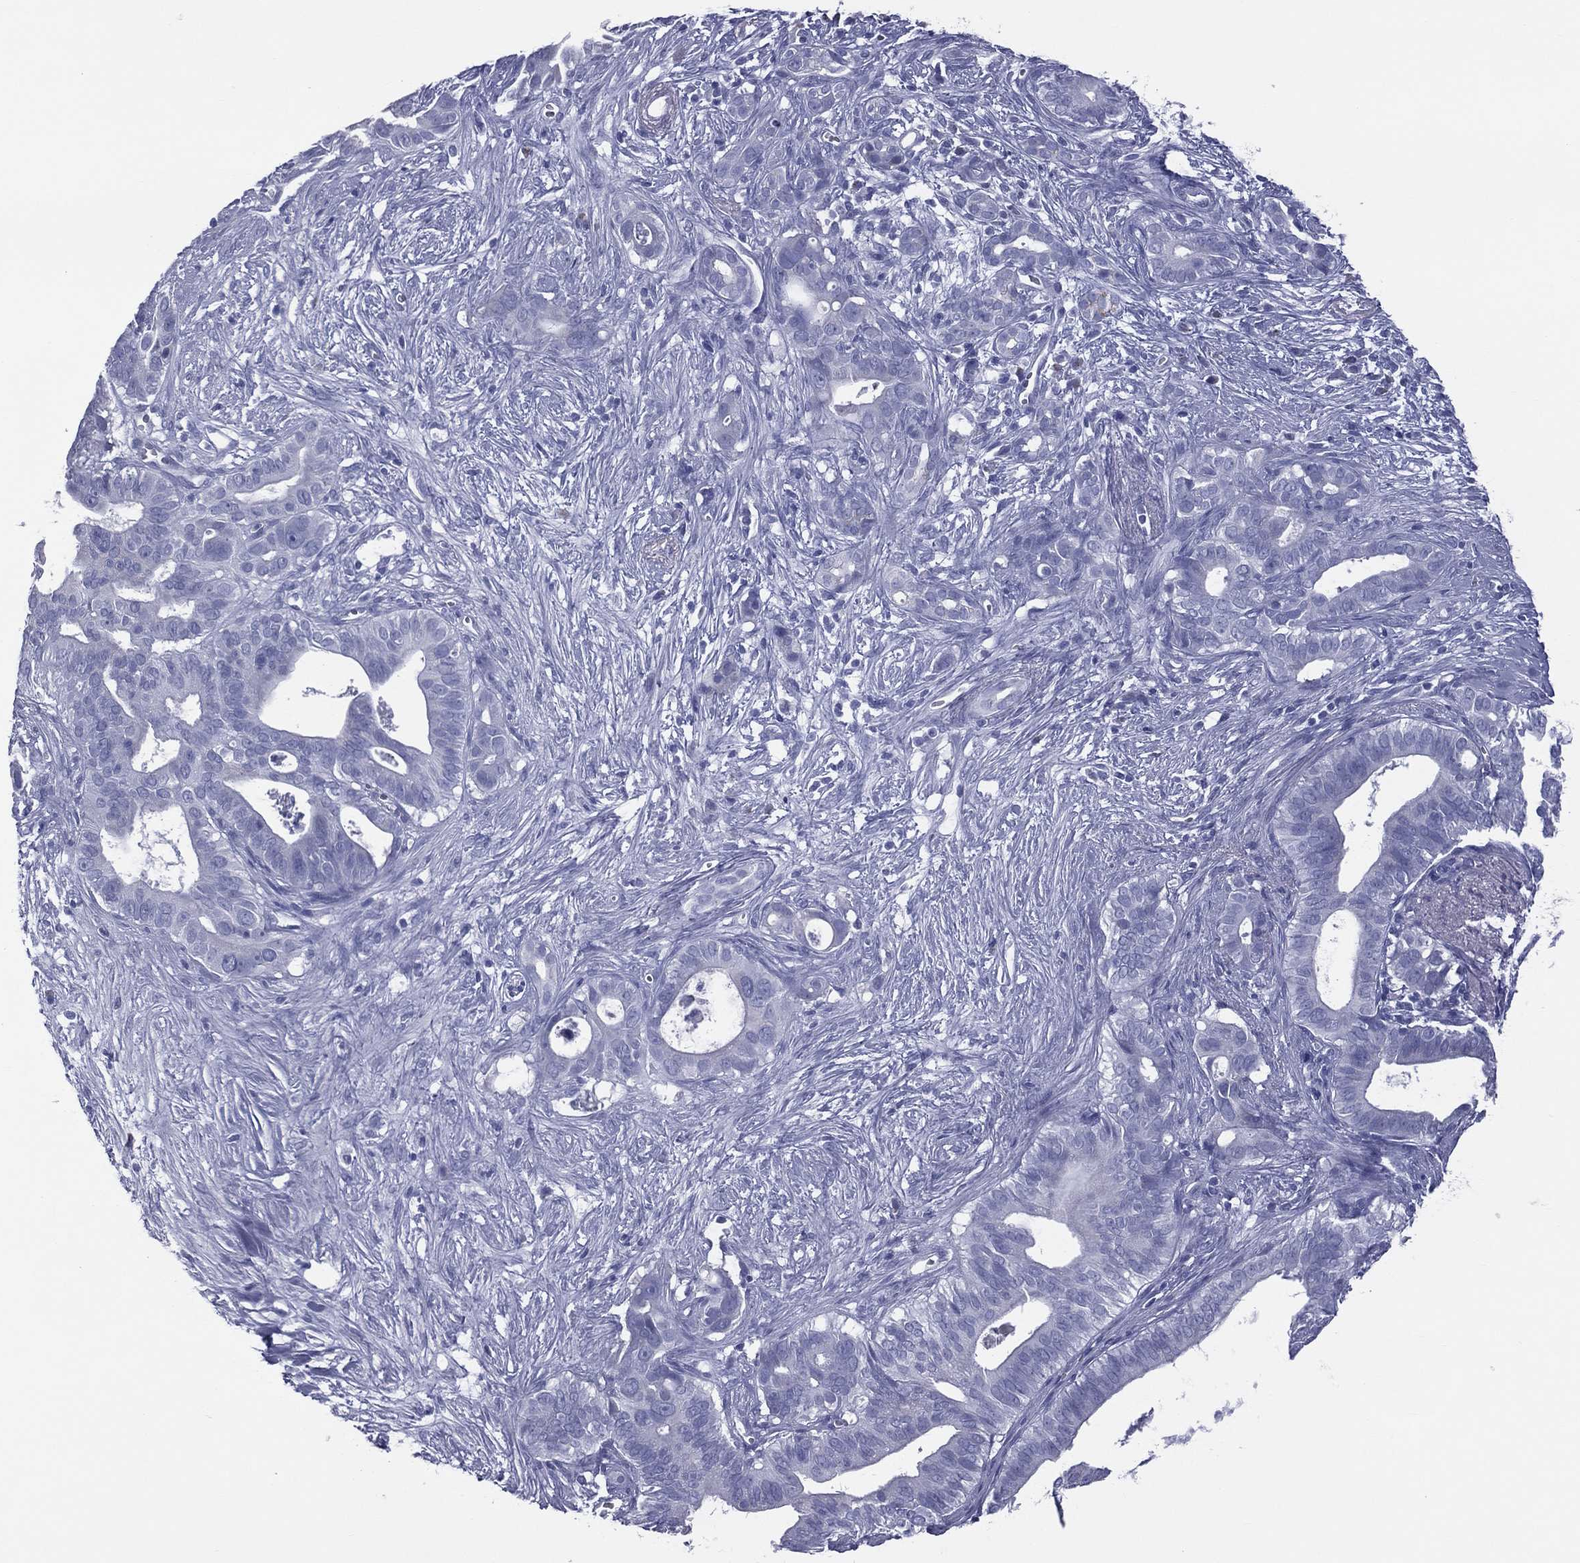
{"staining": {"intensity": "negative", "quantity": "none", "location": "none"}, "tissue": "pancreatic cancer", "cell_type": "Tumor cells", "image_type": "cancer", "snomed": [{"axis": "morphology", "description": "Adenocarcinoma, NOS"}, {"axis": "topography", "description": "Pancreas"}], "caption": "Immunohistochemical staining of human adenocarcinoma (pancreatic) reveals no significant staining in tumor cells.", "gene": "MLN", "patient": {"sex": "male", "age": 61}}